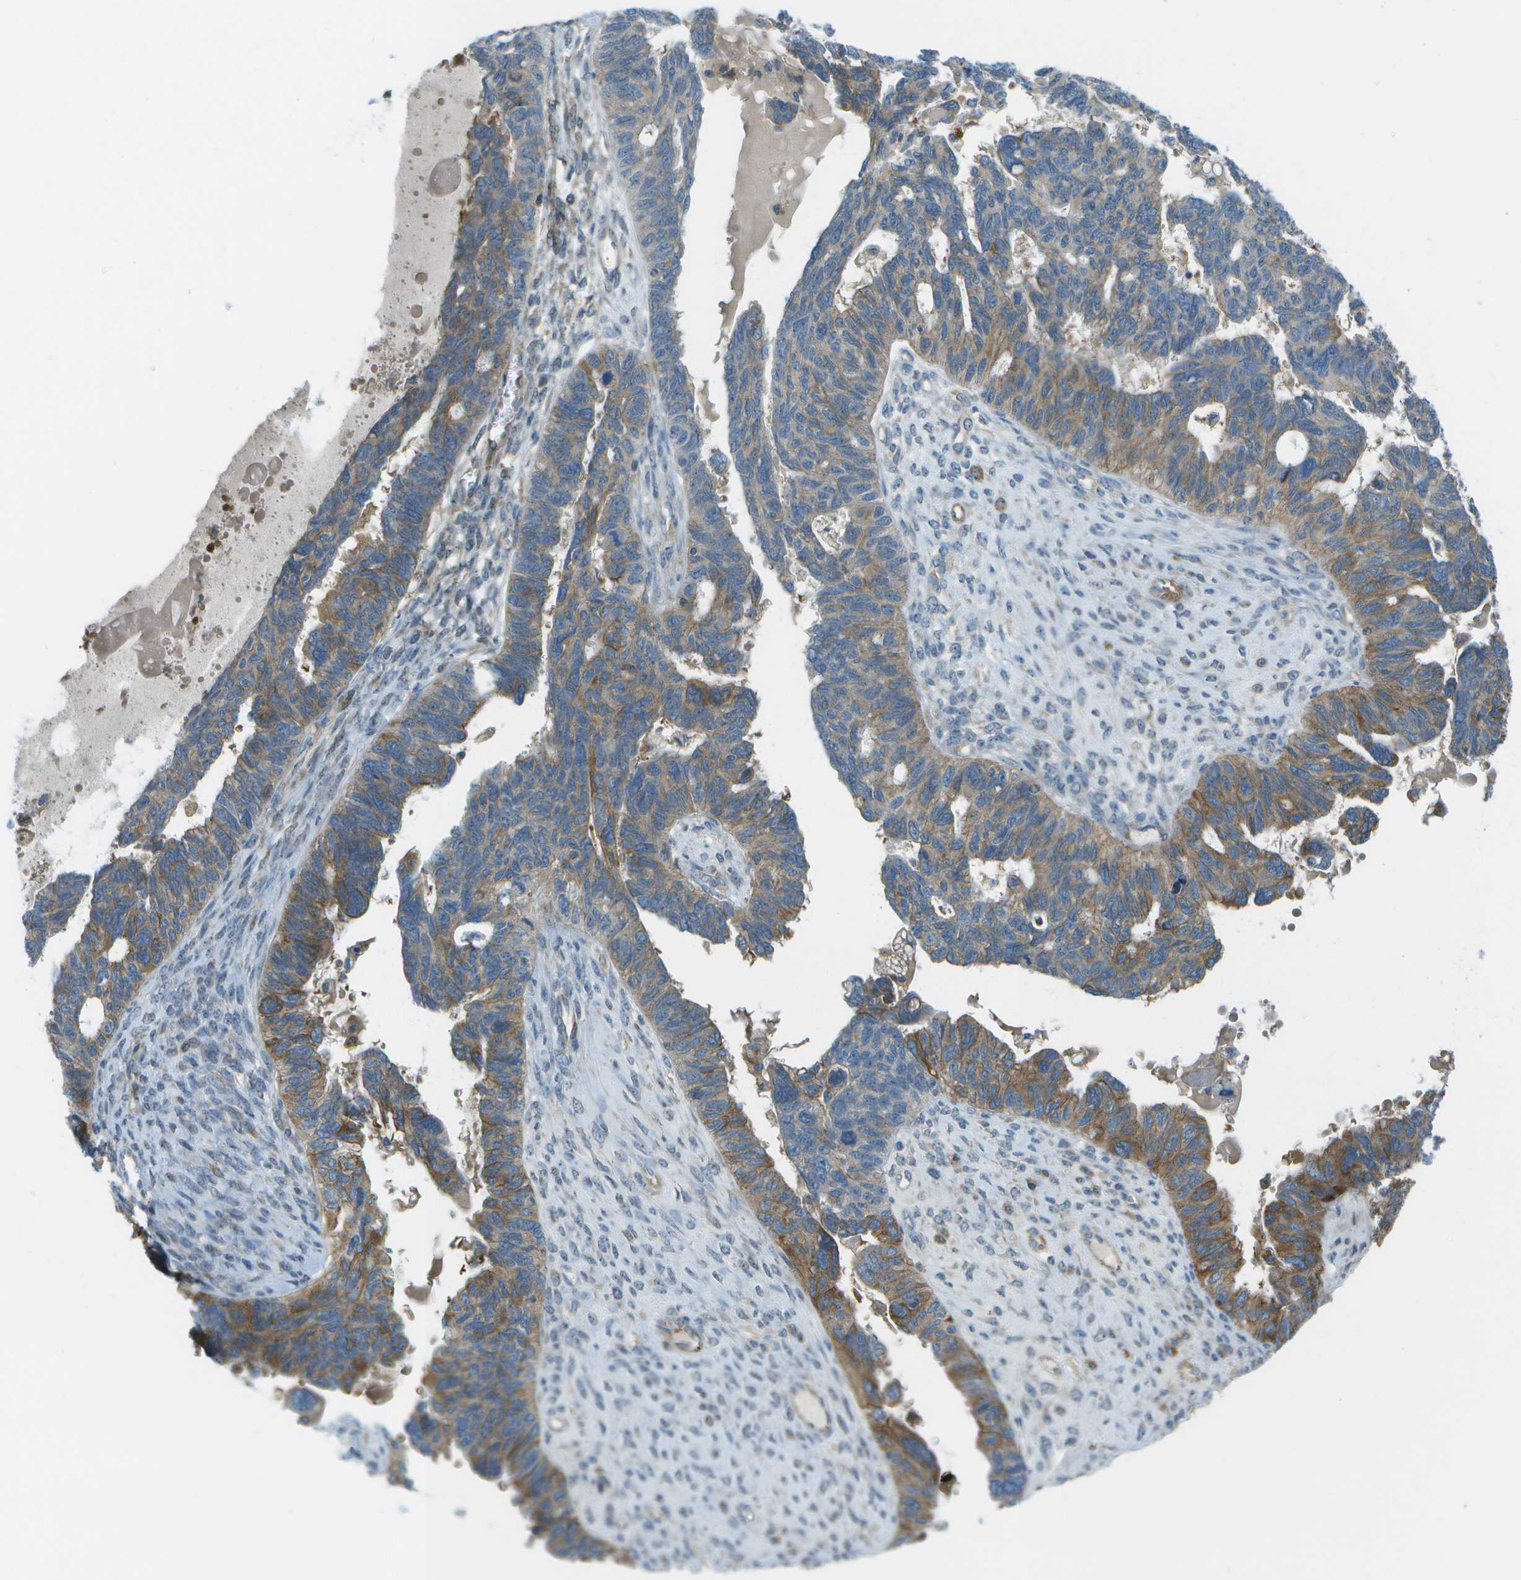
{"staining": {"intensity": "moderate", "quantity": "25%-75%", "location": "cytoplasmic/membranous"}, "tissue": "ovarian cancer", "cell_type": "Tumor cells", "image_type": "cancer", "snomed": [{"axis": "morphology", "description": "Cystadenocarcinoma, serous, NOS"}, {"axis": "topography", "description": "Ovary"}], "caption": "DAB (3,3'-diaminobenzidine) immunohistochemical staining of human ovarian cancer displays moderate cytoplasmic/membranous protein staining in about 25%-75% of tumor cells. (DAB = brown stain, brightfield microscopy at high magnification).", "gene": "WNK2", "patient": {"sex": "female", "age": 79}}